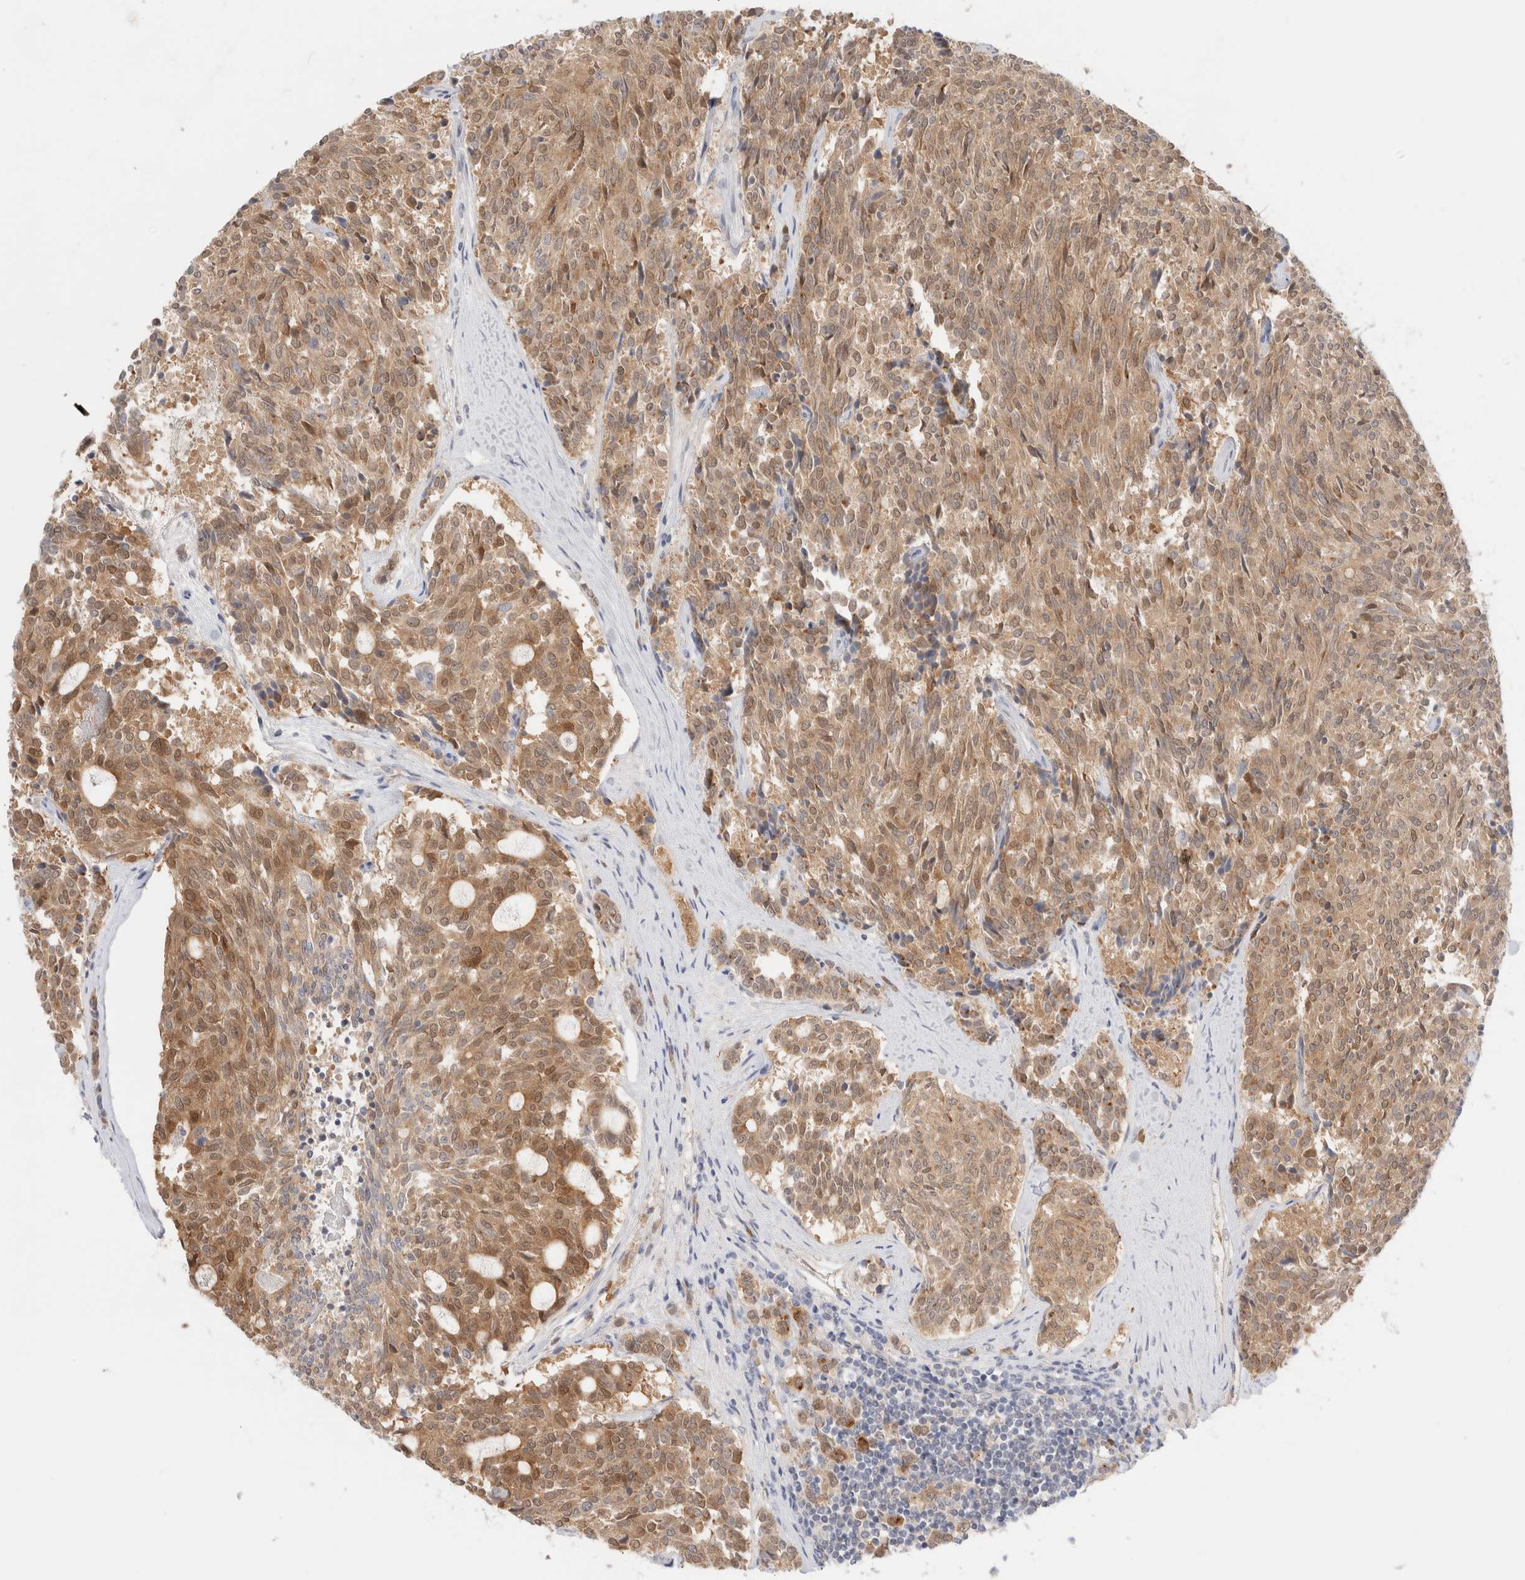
{"staining": {"intensity": "moderate", "quantity": ">75%", "location": "cytoplasmic/membranous"}, "tissue": "carcinoid", "cell_type": "Tumor cells", "image_type": "cancer", "snomed": [{"axis": "morphology", "description": "Carcinoid, malignant, NOS"}, {"axis": "topography", "description": "Pancreas"}], "caption": "The immunohistochemical stain labels moderate cytoplasmic/membranous expression in tumor cells of carcinoid tissue. The staining was performed using DAB (3,3'-diaminobenzidine), with brown indicating positive protein expression. Nuclei are stained blue with hematoxylin.", "gene": "EFCAB13", "patient": {"sex": "female", "age": 54}}